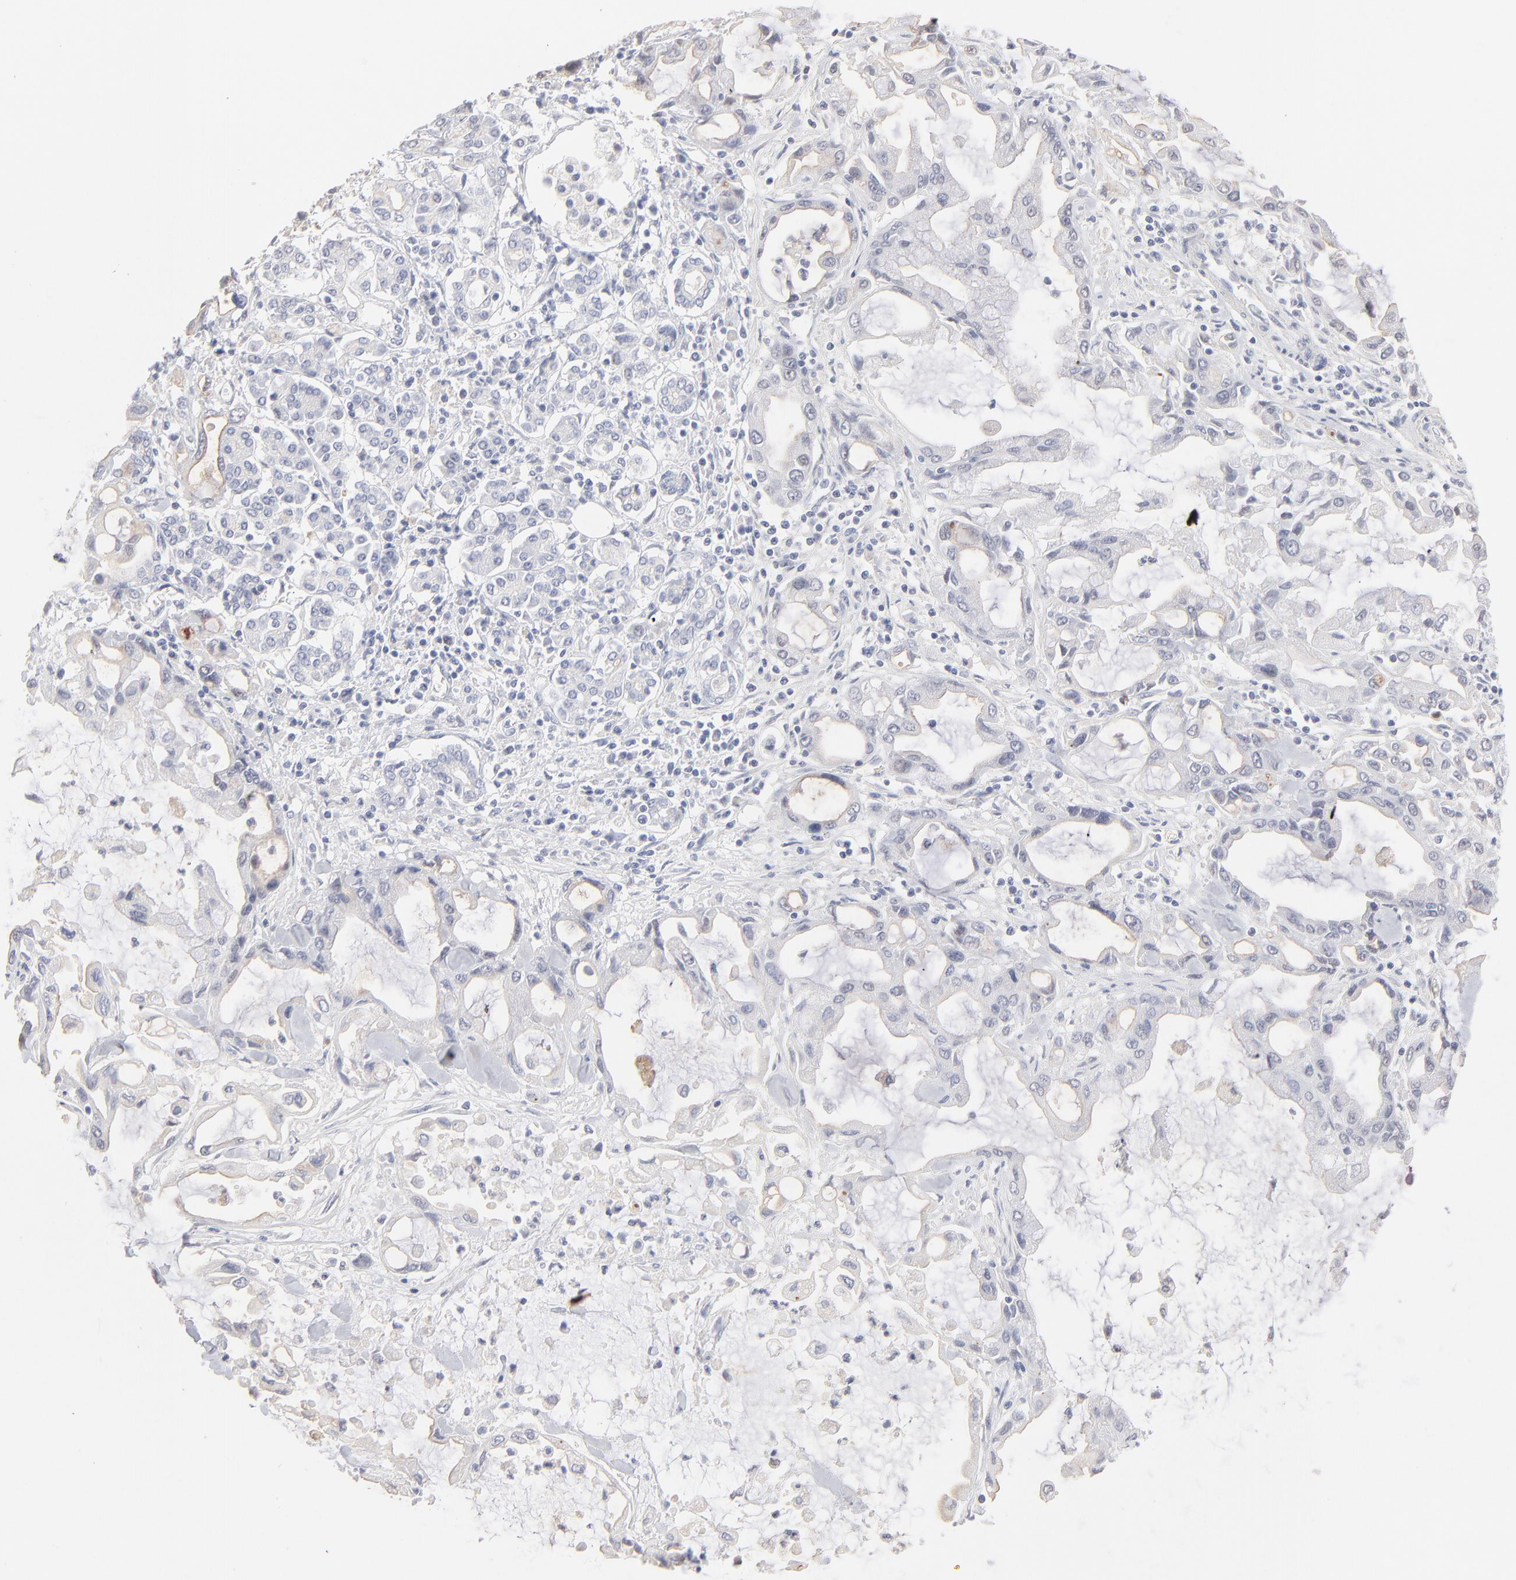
{"staining": {"intensity": "weak", "quantity": "<25%", "location": "cytoplasmic/membranous"}, "tissue": "pancreatic cancer", "cell_type": "Tumor cells", "image_type": "cancer", "snomed": [{"axis": "morphology", "description": "Adenocarcinoma, NOS"}, {"axis": "topography", "description": "Pancreas"}], "caption": "A high-resolution histopathology image shows IHC staining of pancreatic cancer (adenocarcinoma), which displays no significant positivity in tumor cells. Nuclei are stained in blue.", "gene": "RBM3", "patient": {"sex": "female", "age": 57}}